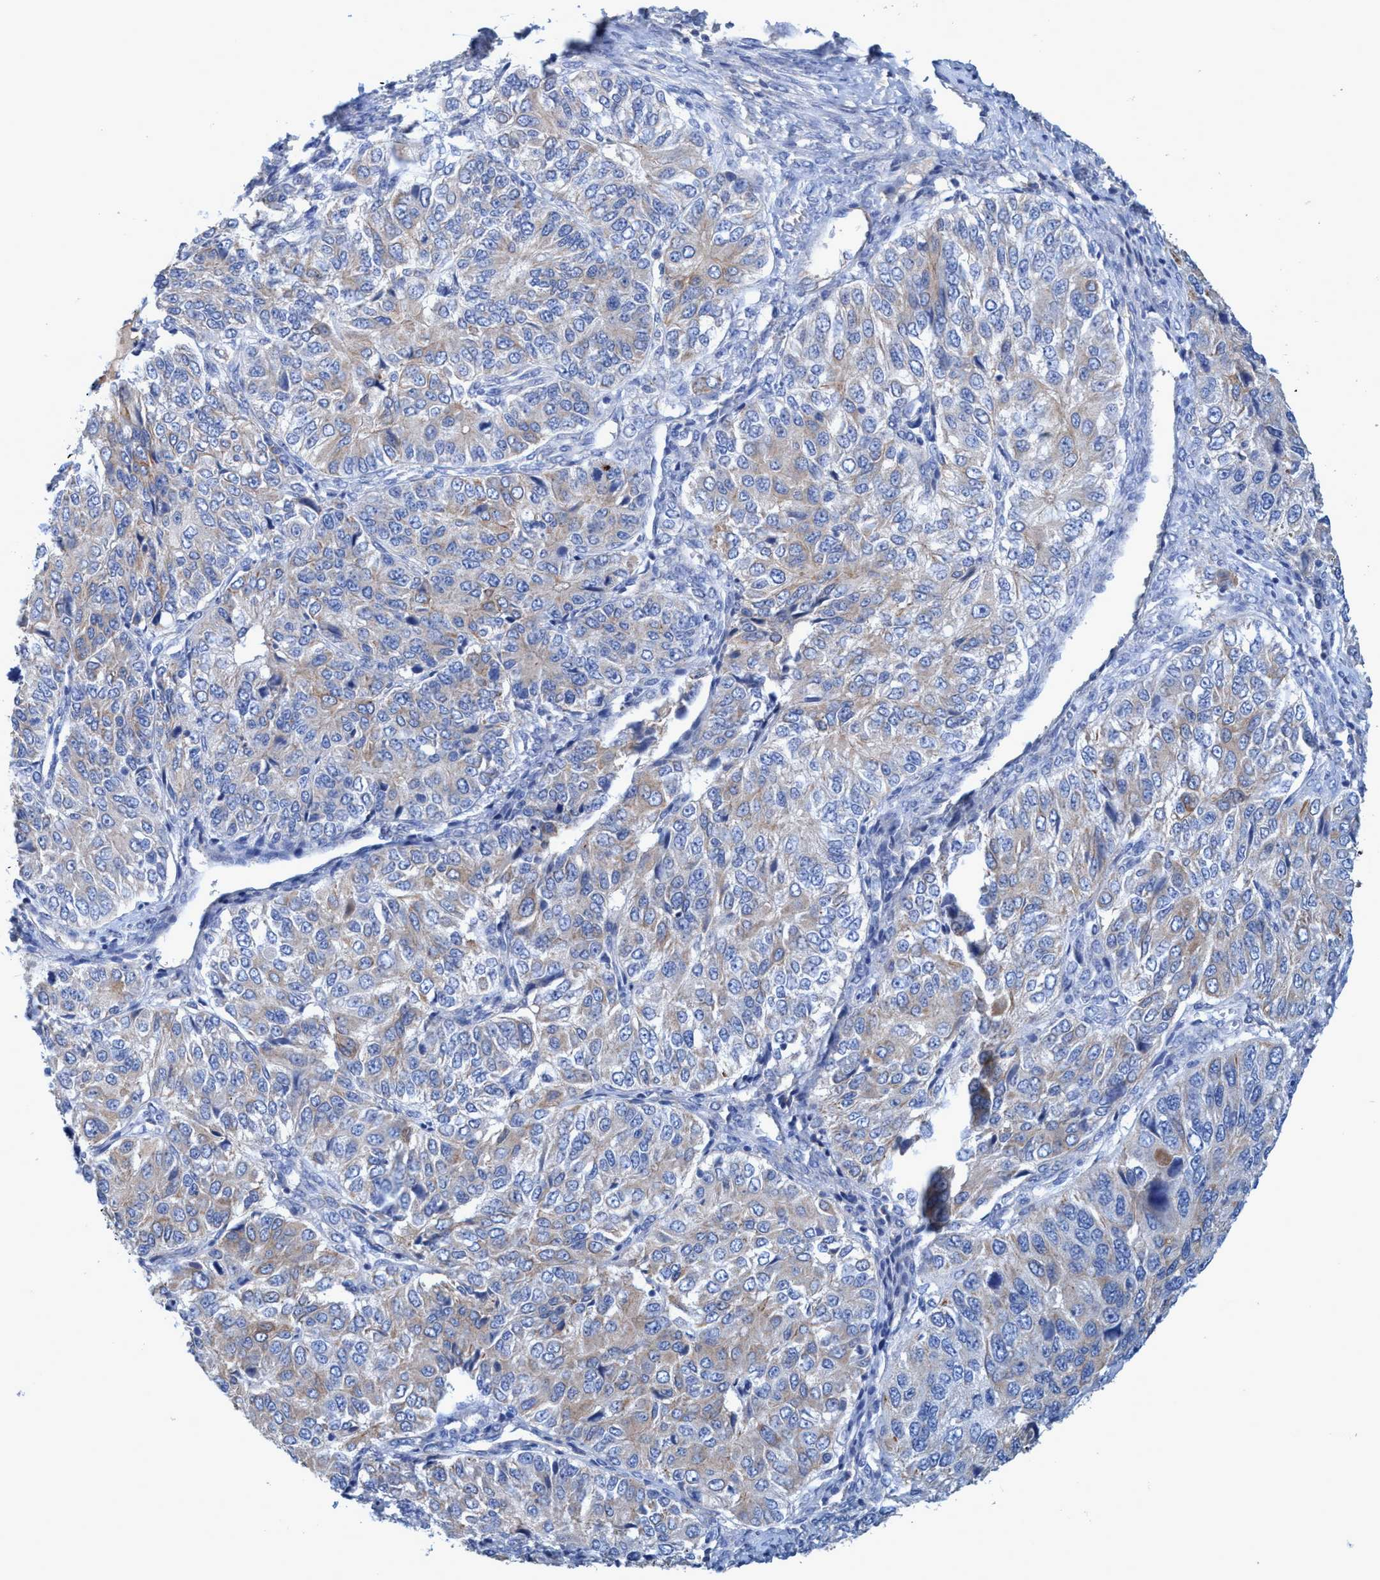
{"staining": {"intensity": "weak", "quantity": "25%-75%", "location": "cytoplasmic/membranous"}, "tissue": "ovarian cancer", "cell_type": "Tumor cells", "image_type": "cancer", "snomed": [{"axis": "morphology", "description": "Carcinoma, endometroid"}, {"axis": "topography", "description": "Ovary"}], "caption": "A micrograph of ovarian cancer stained for a protein demonstrates weak cytoplasmic/membranous brown staining in tumor cells.", "gene": "GULP1", "patient": {"sex": "female", "age": 51}}